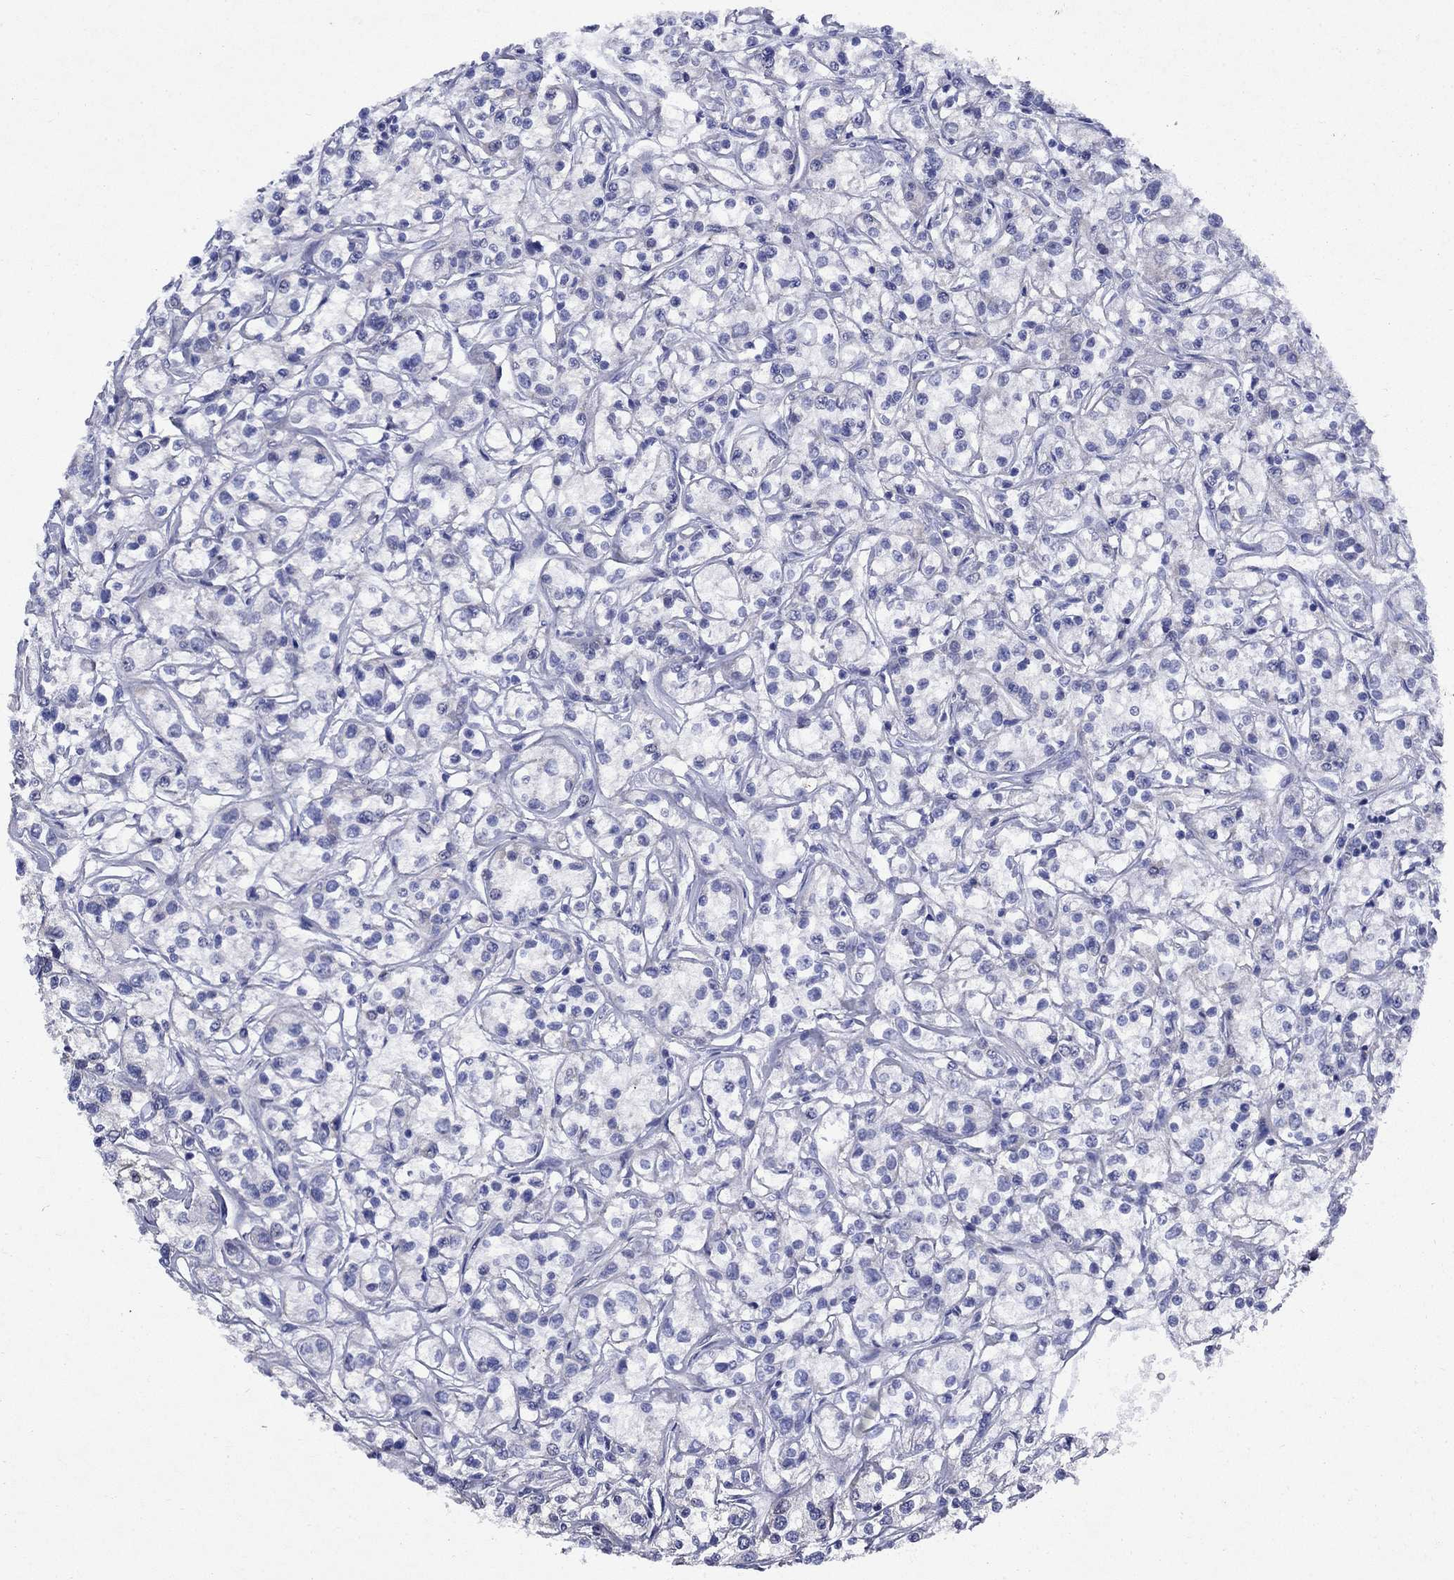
{"staining": {"intensity": "negative", "quantity": "none", "location": "none"}, "tissue": "renal cancer", "cell_type": "Tumor cells", "image_type": "cancer", "snomed": [{"axis": "morphology", "description": "Adenocarcinoma, NOS"}, {"axis": "topography", "description": "Kidney"}], "caption": "The histopathology image exhibits no significant positivity in tumor cells of adenocarcinoma (renal).", "gene": "STAB2", "patient": {"sex": "female", "age": 59}}